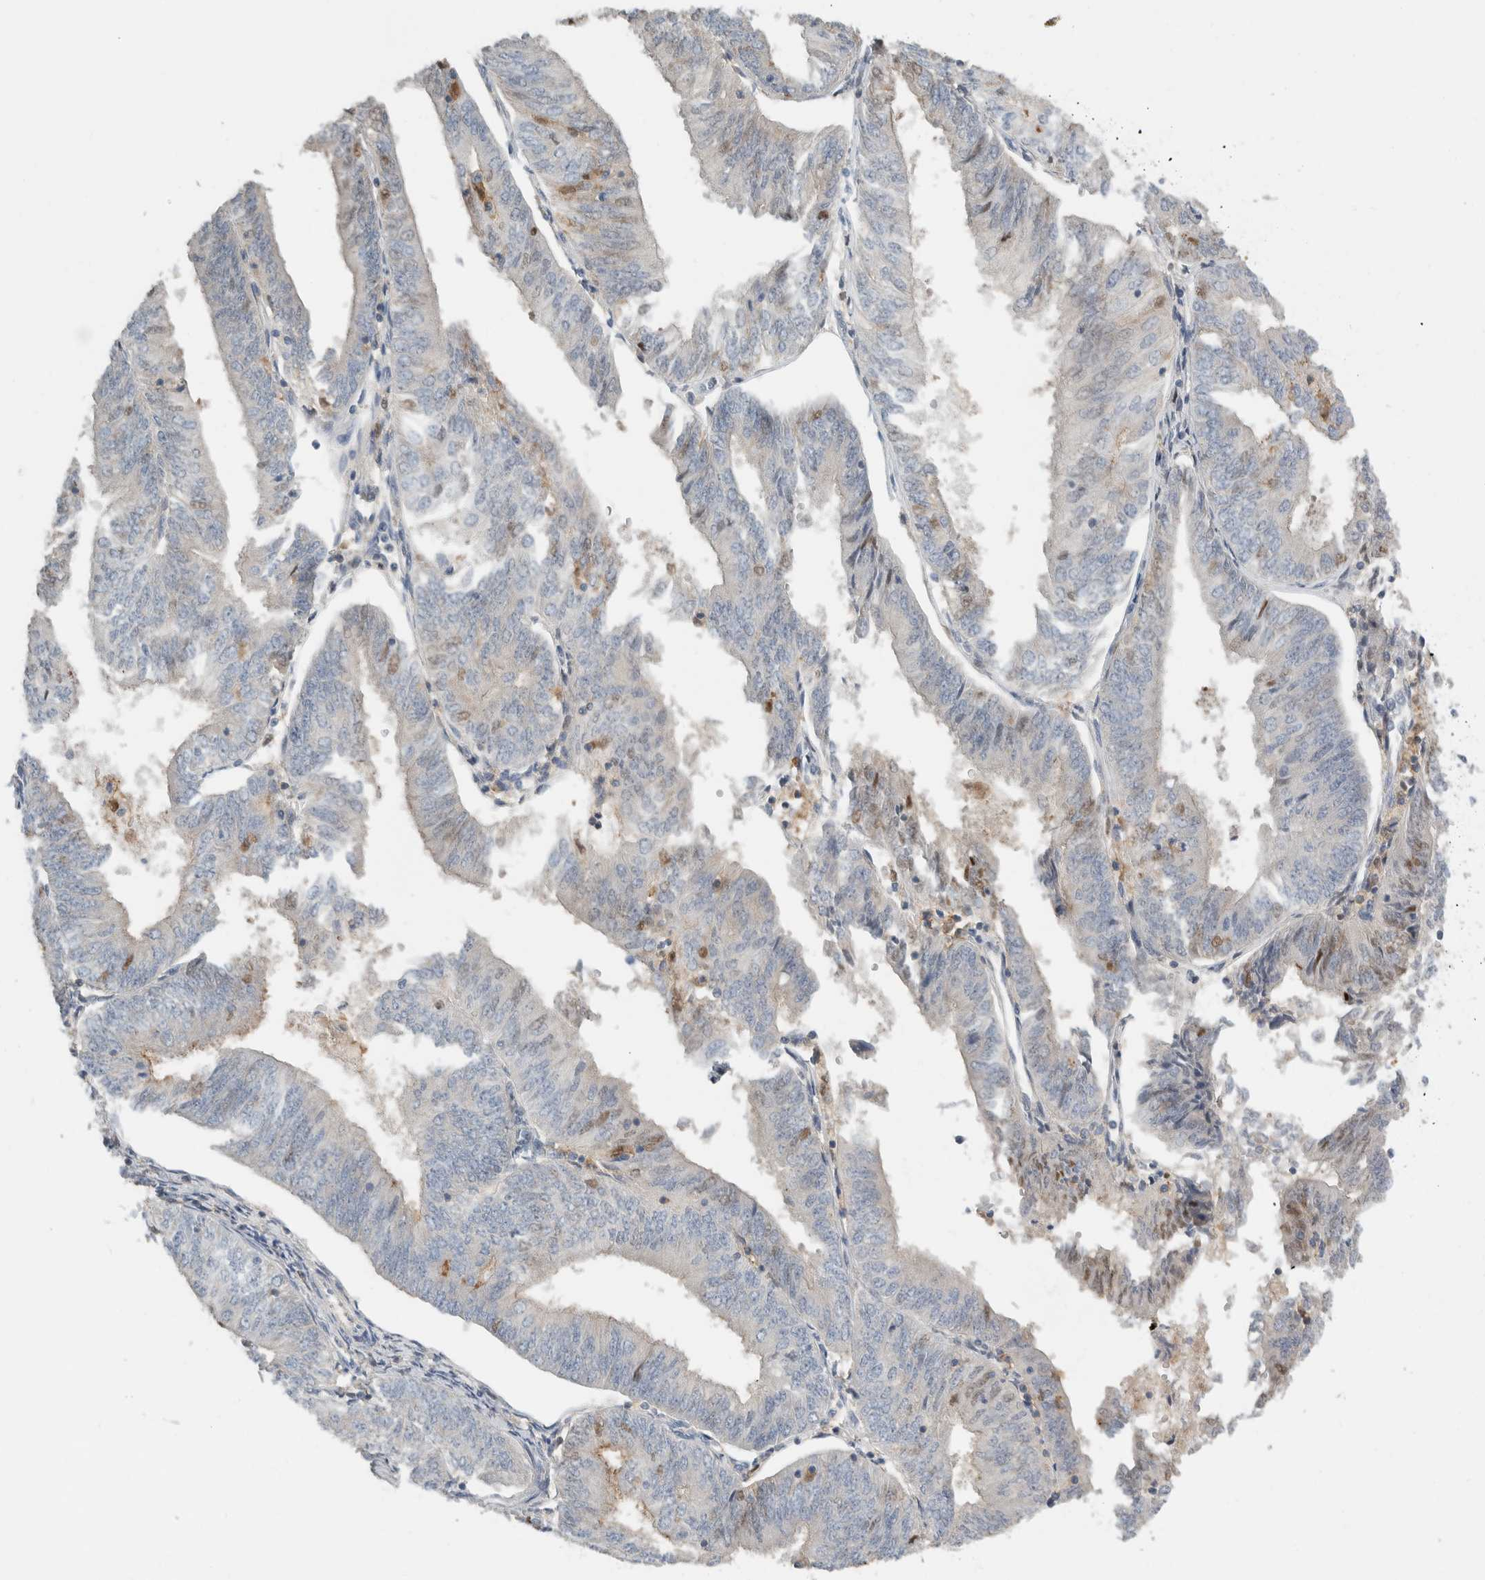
{"staining": {"intensity": "negative", "quantity": "none", "location": "none"}, "tissue": "endometrial cancer", "cell_type": "Tumor cells", "image_type": "cancer", "snomed": [{"axis": "morphology", "description": "Adenocarcinoma, NOS"}, {"axis": "topography", "description": "Endometrium"}], "caption": "A photomicrograph of endometrial cancer (adenocarcinoma) stained for a protein displays no brown staining in tumor cells.", "gene": "ERCC6L2", "patient": {"sex": "female", "age": 58}}